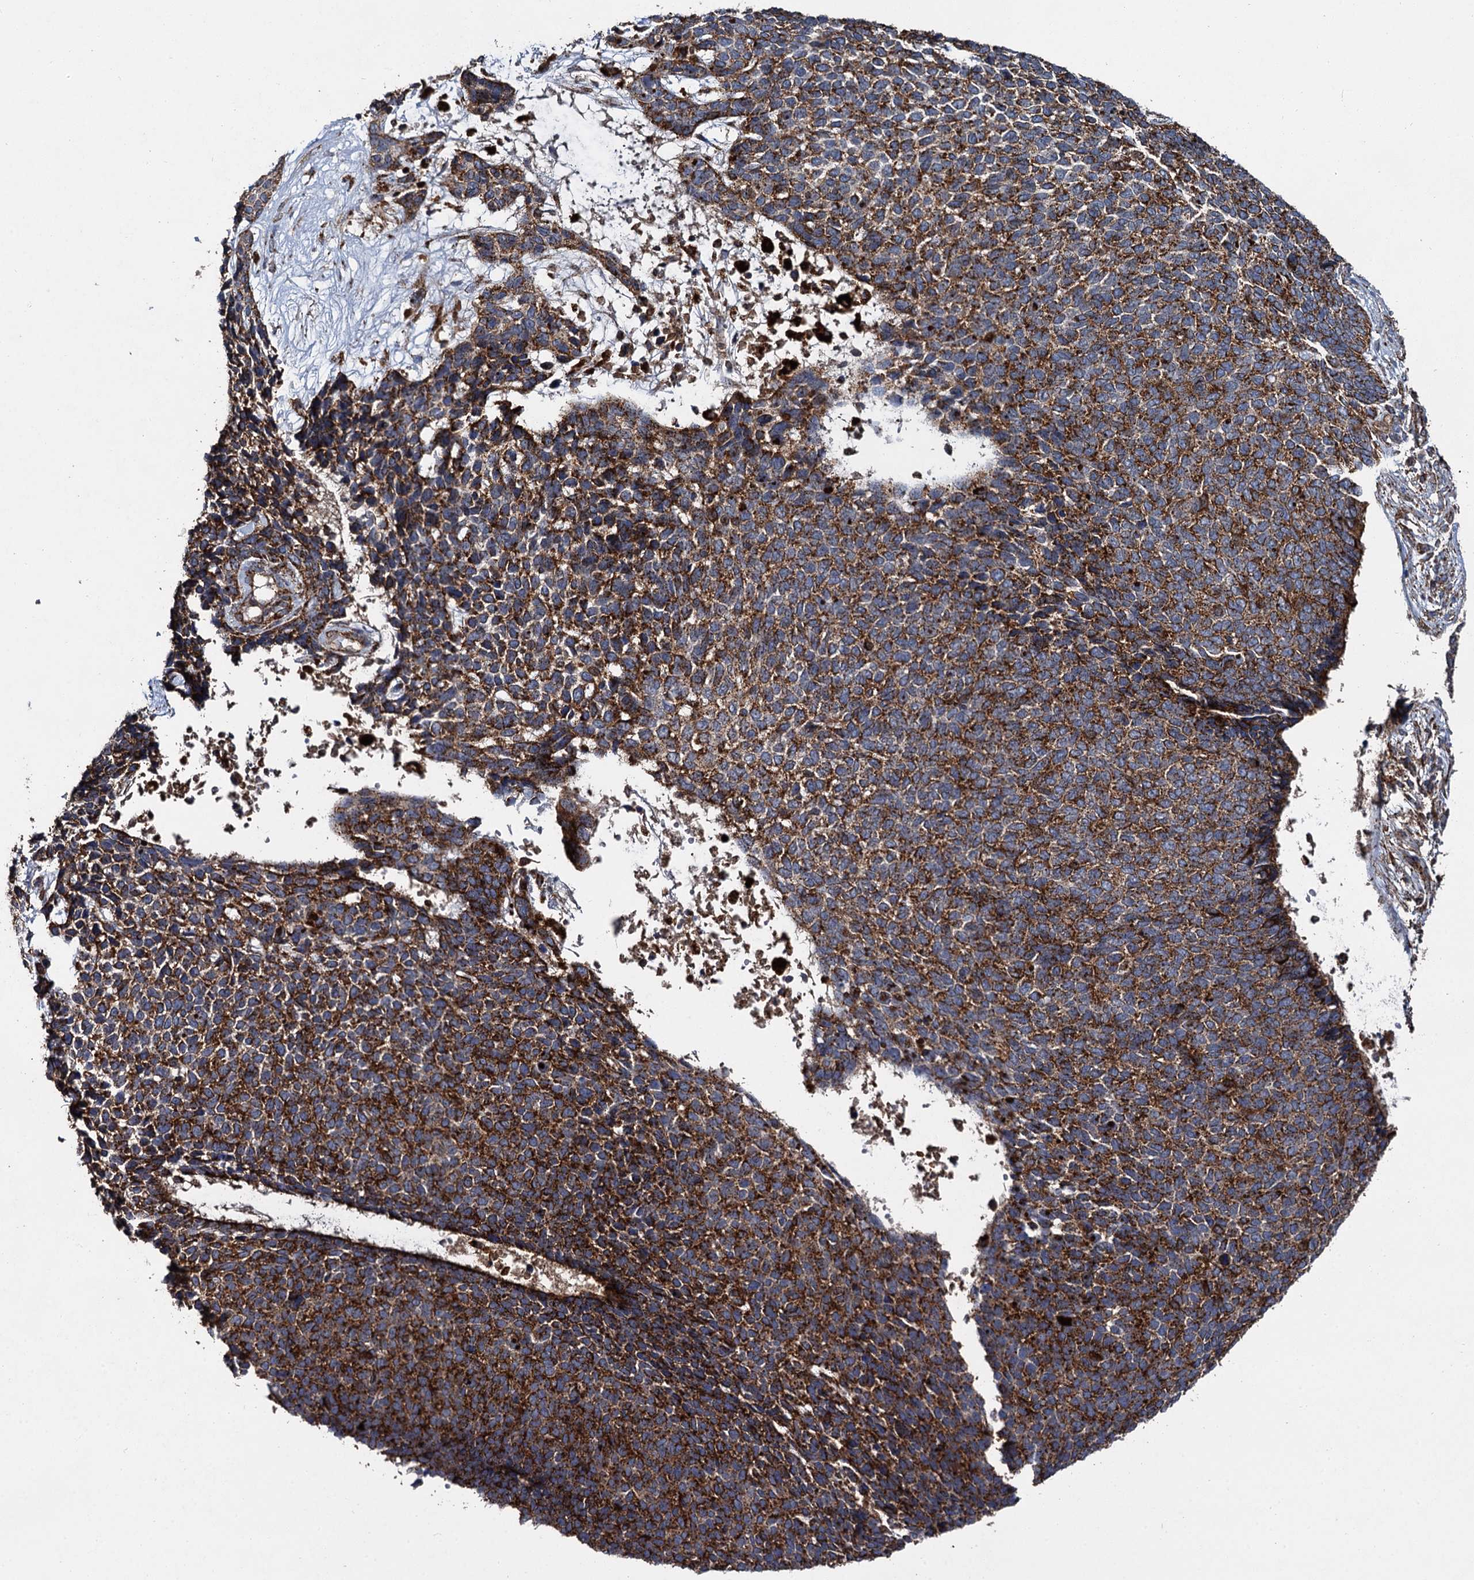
{"staining": {"intensity": "strong", "quantity": ">75%", "location": "cytoplasmic/membranous"}, "tissue": "skin cancer", "cell_type": "Tumor cells", "image_type": "cancer", "snomed": [{"axis": "morphology", "description": "Basal cell carcinoma"}, {"axis": "topography", "description": "Skin"}], "caption": "Immunohistochemical staining of human basal cell carcinoma (skin) demonstrates strong cytoplasmic/membranous protein staining in about >75% of tumor cells. (DAB IHC, brown staining for protein, blue staining for nuclei).", "gene": "GBA1", "patient": {"sex": "female", "age": 84}}